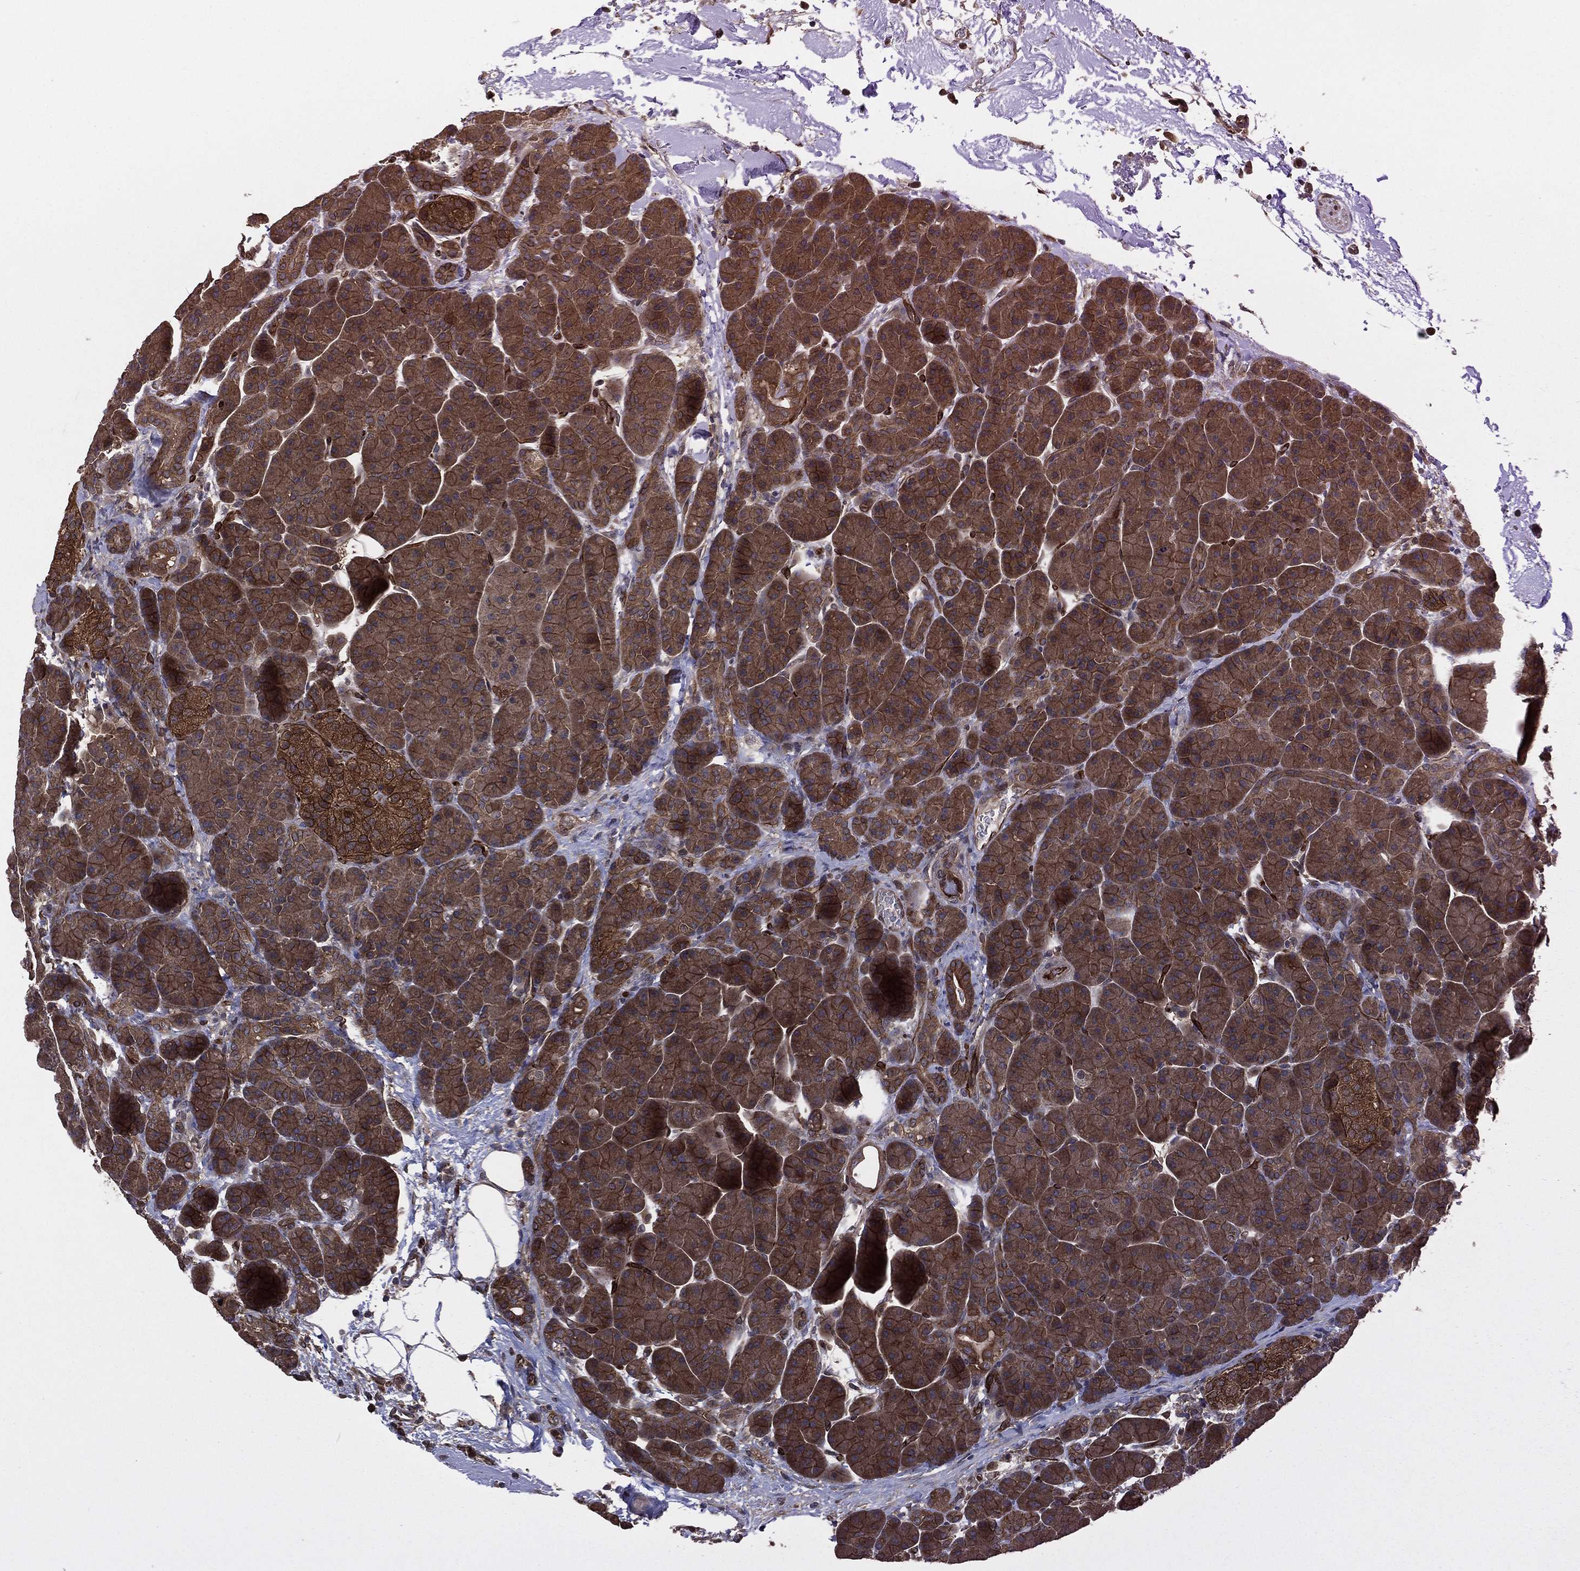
{"staining": {"intensity": "strong", "quantity": ">75%", "location": "cytoplasmic/membranous"}, "tissue": "pancreas", "cell_type": "Exocrine glandular cells", "image_type": "normal", "snomed": [{"axis": "morphology", "description": "Normal tissue, NOS"}, {"axis": "topography", "description": "Pancreas"}], "caption": "A micrograph showing strong cytoplasmic/membranous expression in about >75% of exocrine glandular cells in benign pancreas, as visualized by brown immunohistochemical staining.", "gene": "CERT1", "patient": {"sex": "female", "age": 63}}